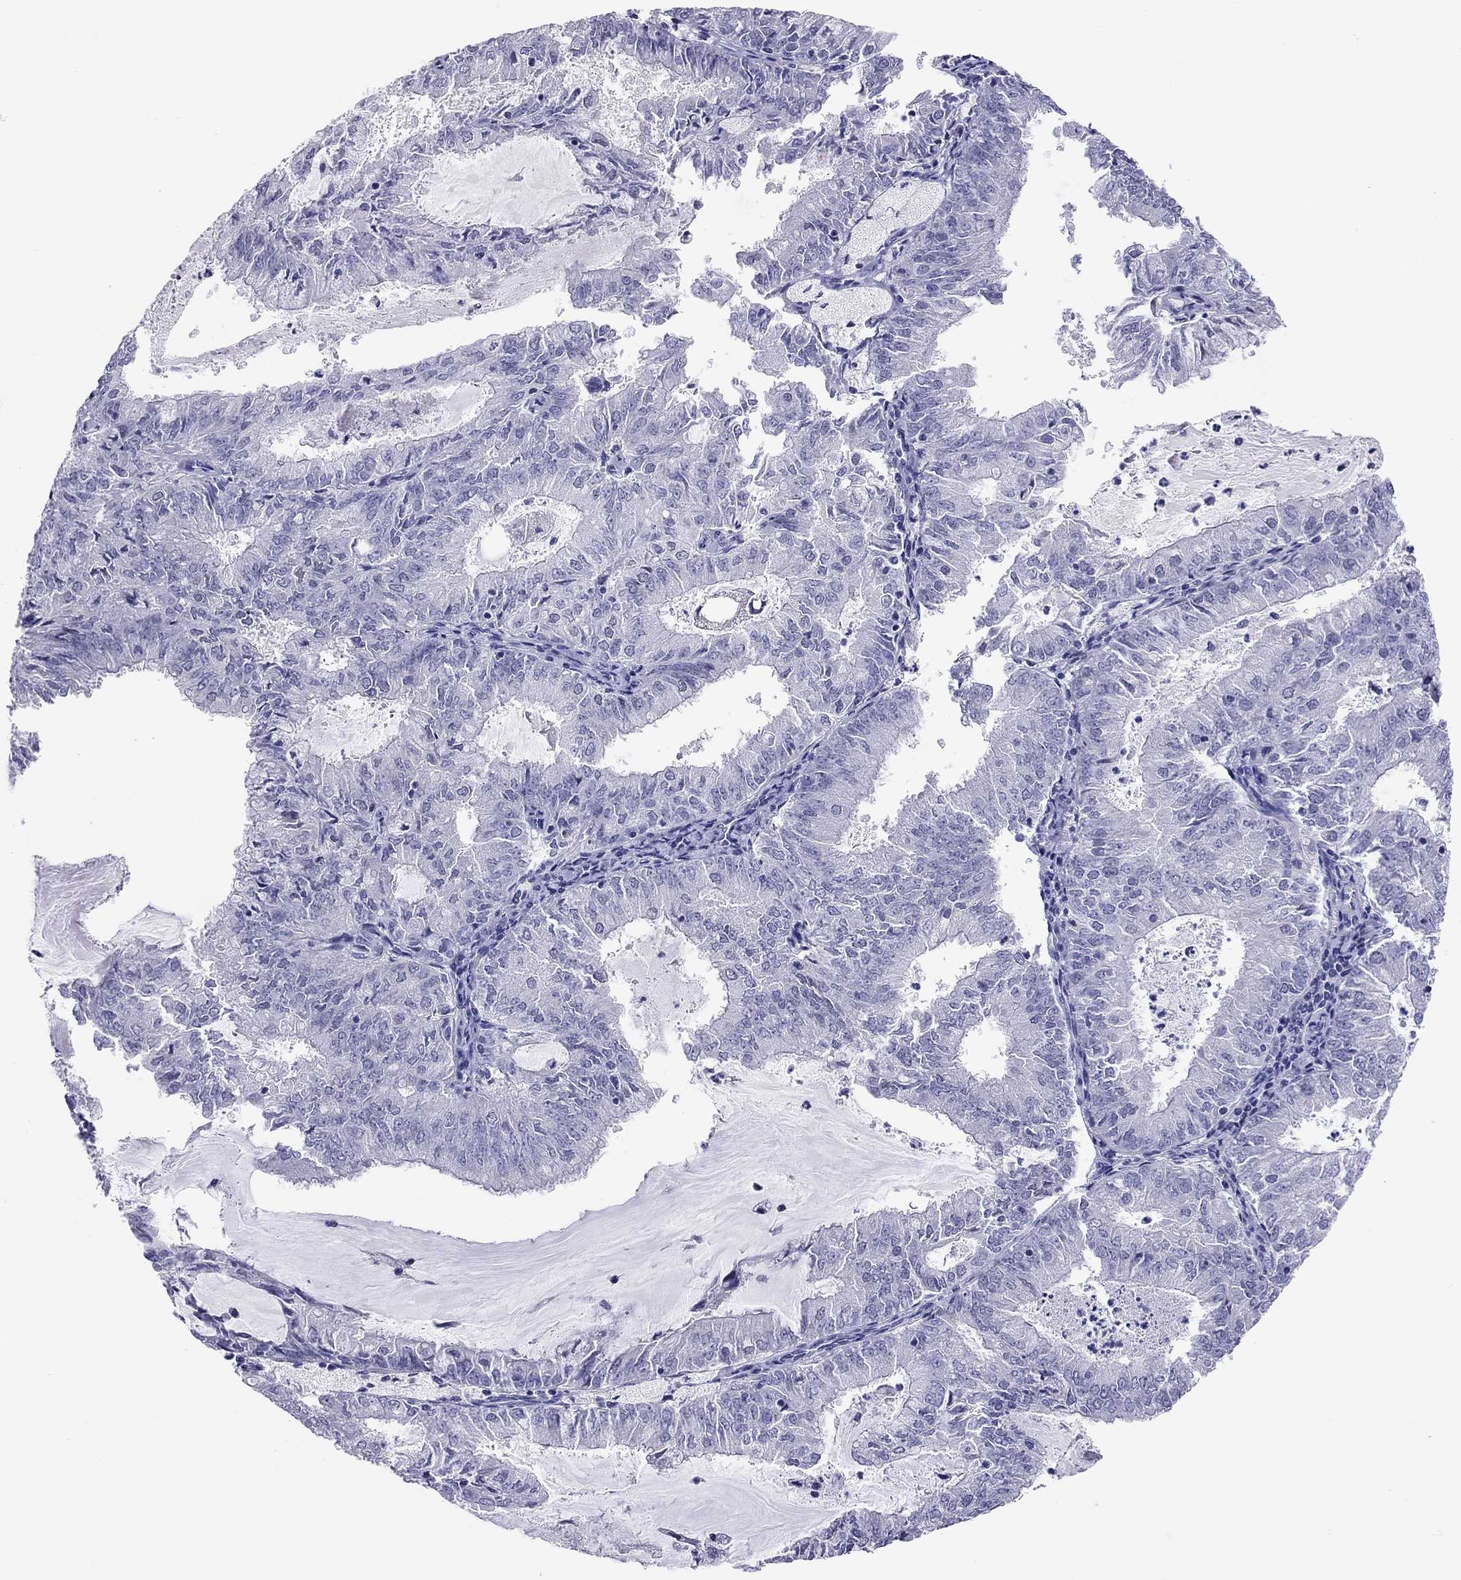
{"staining": {"intensity": "negative", "quantity": "none", "location": "none"}, "tissue": "endometrial cancer", "cell_type": "Tumor cells", "image_type": "cancer", "snomed": [{"axis": "morphology", "description": "Adenocarcinoma, NOS"}, {"axis": "topography", "description": "Endometrium"}], "caption": "Image shows no significant protein expression in tumor cells of endometrial adenocarcinoma.", "gene": "ARMC12", "patient": {"sex": "female", "age": 57}}